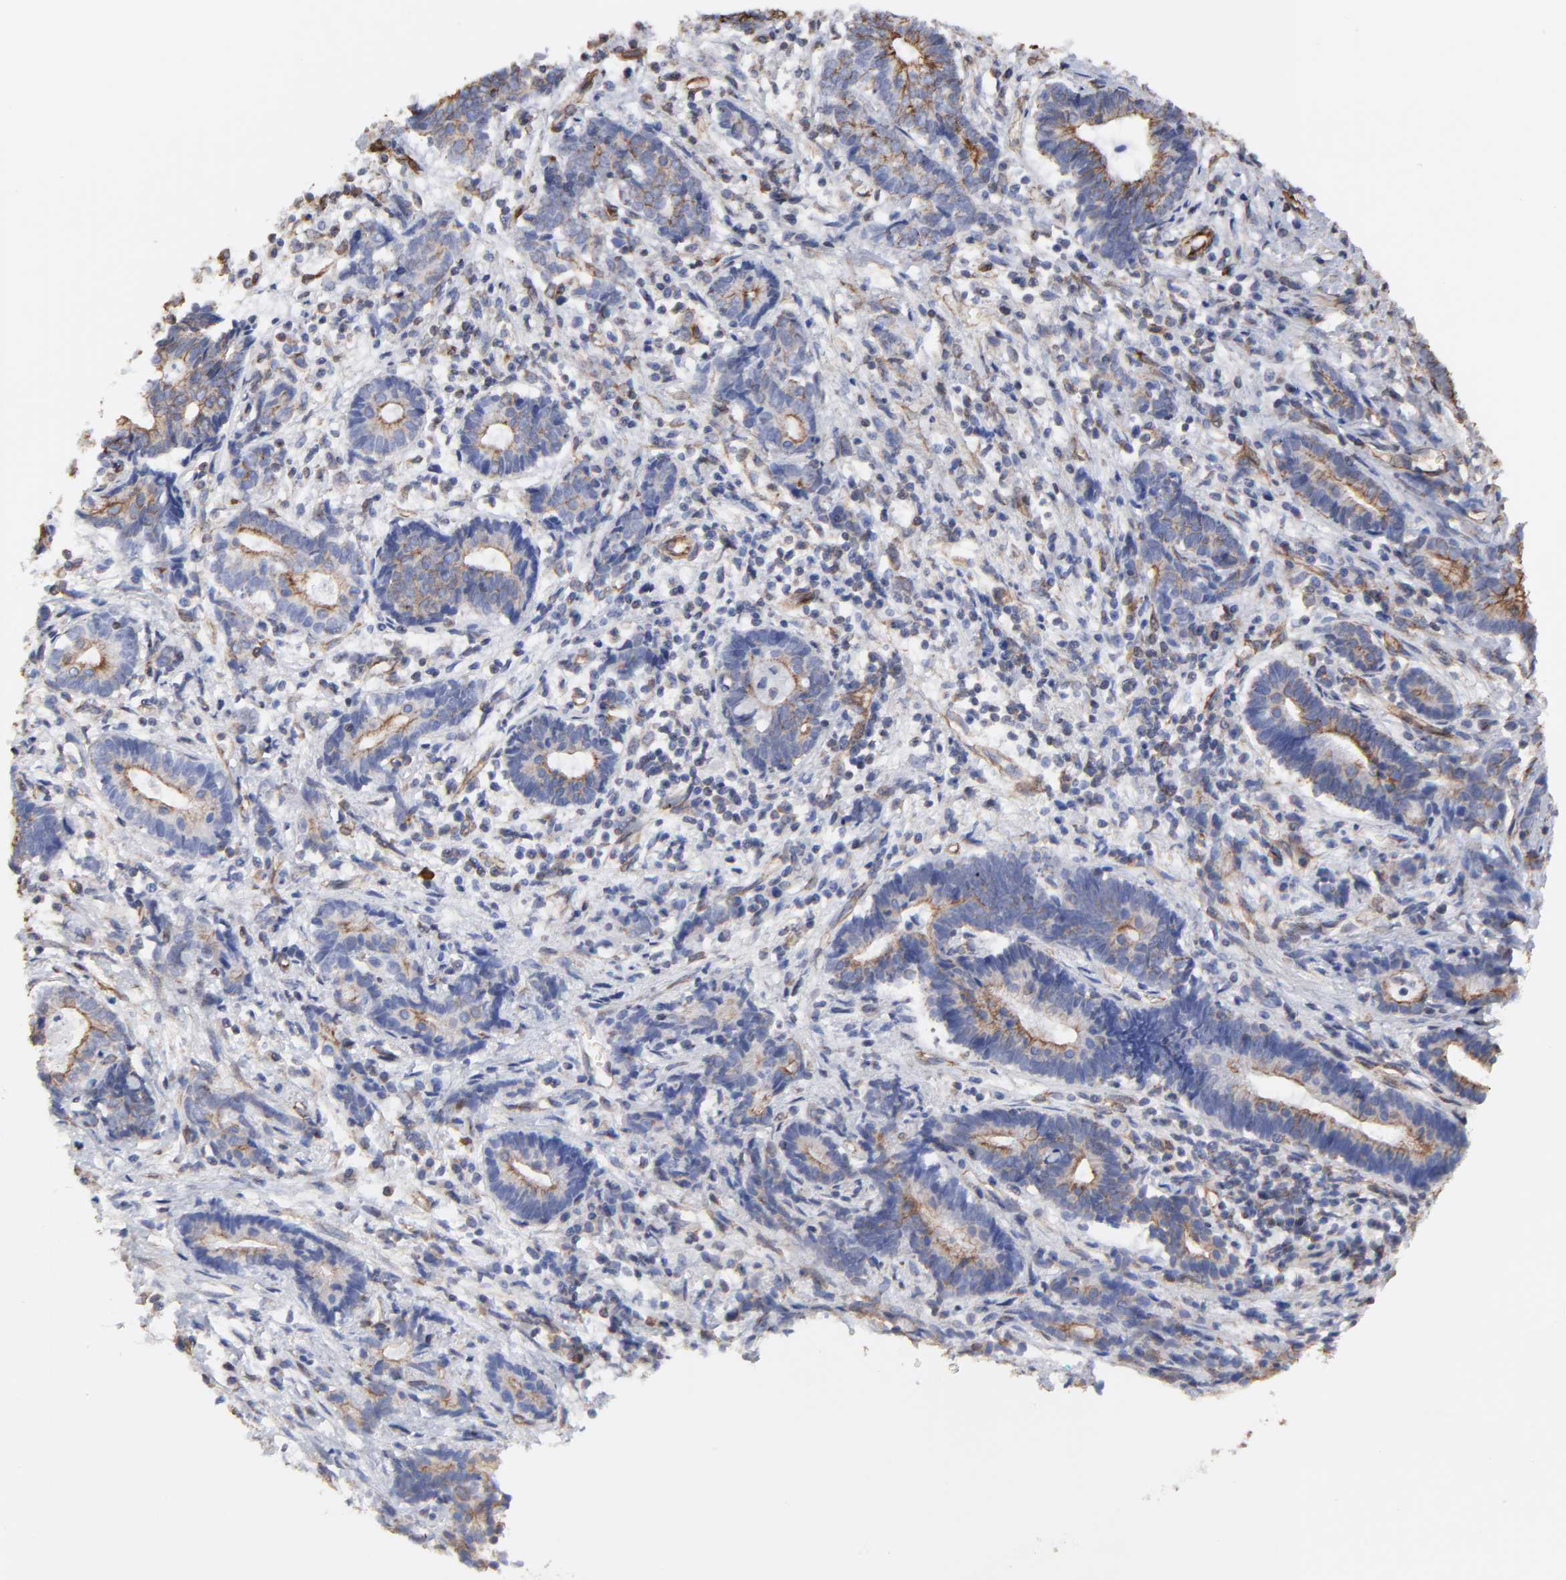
{"staining": {"intensity": "weak", "quantity": ">75%", "location": "cytoplasmic/membranous"}, "tissue": "liver cancer", "cell_type": "Tumor cells", "image_type": "cancer", "snomed": [{"axis": "morphology", "description": "Cholangiocarcinoma"}, {"axis": "topography", "description": "Liver"}], "caption": "An image of cholangiocarcinoma (liver) stained for a protein demonstrates weak cytoplasmic/membranous brown staining in tumor cells. The staining is performed using DAB brown chromogen to label protein expression. The nuclei are counter-stained blue using hematoxylin.", "gene": "LRCH2", "patient": {"sex": "male", "age": 57}}